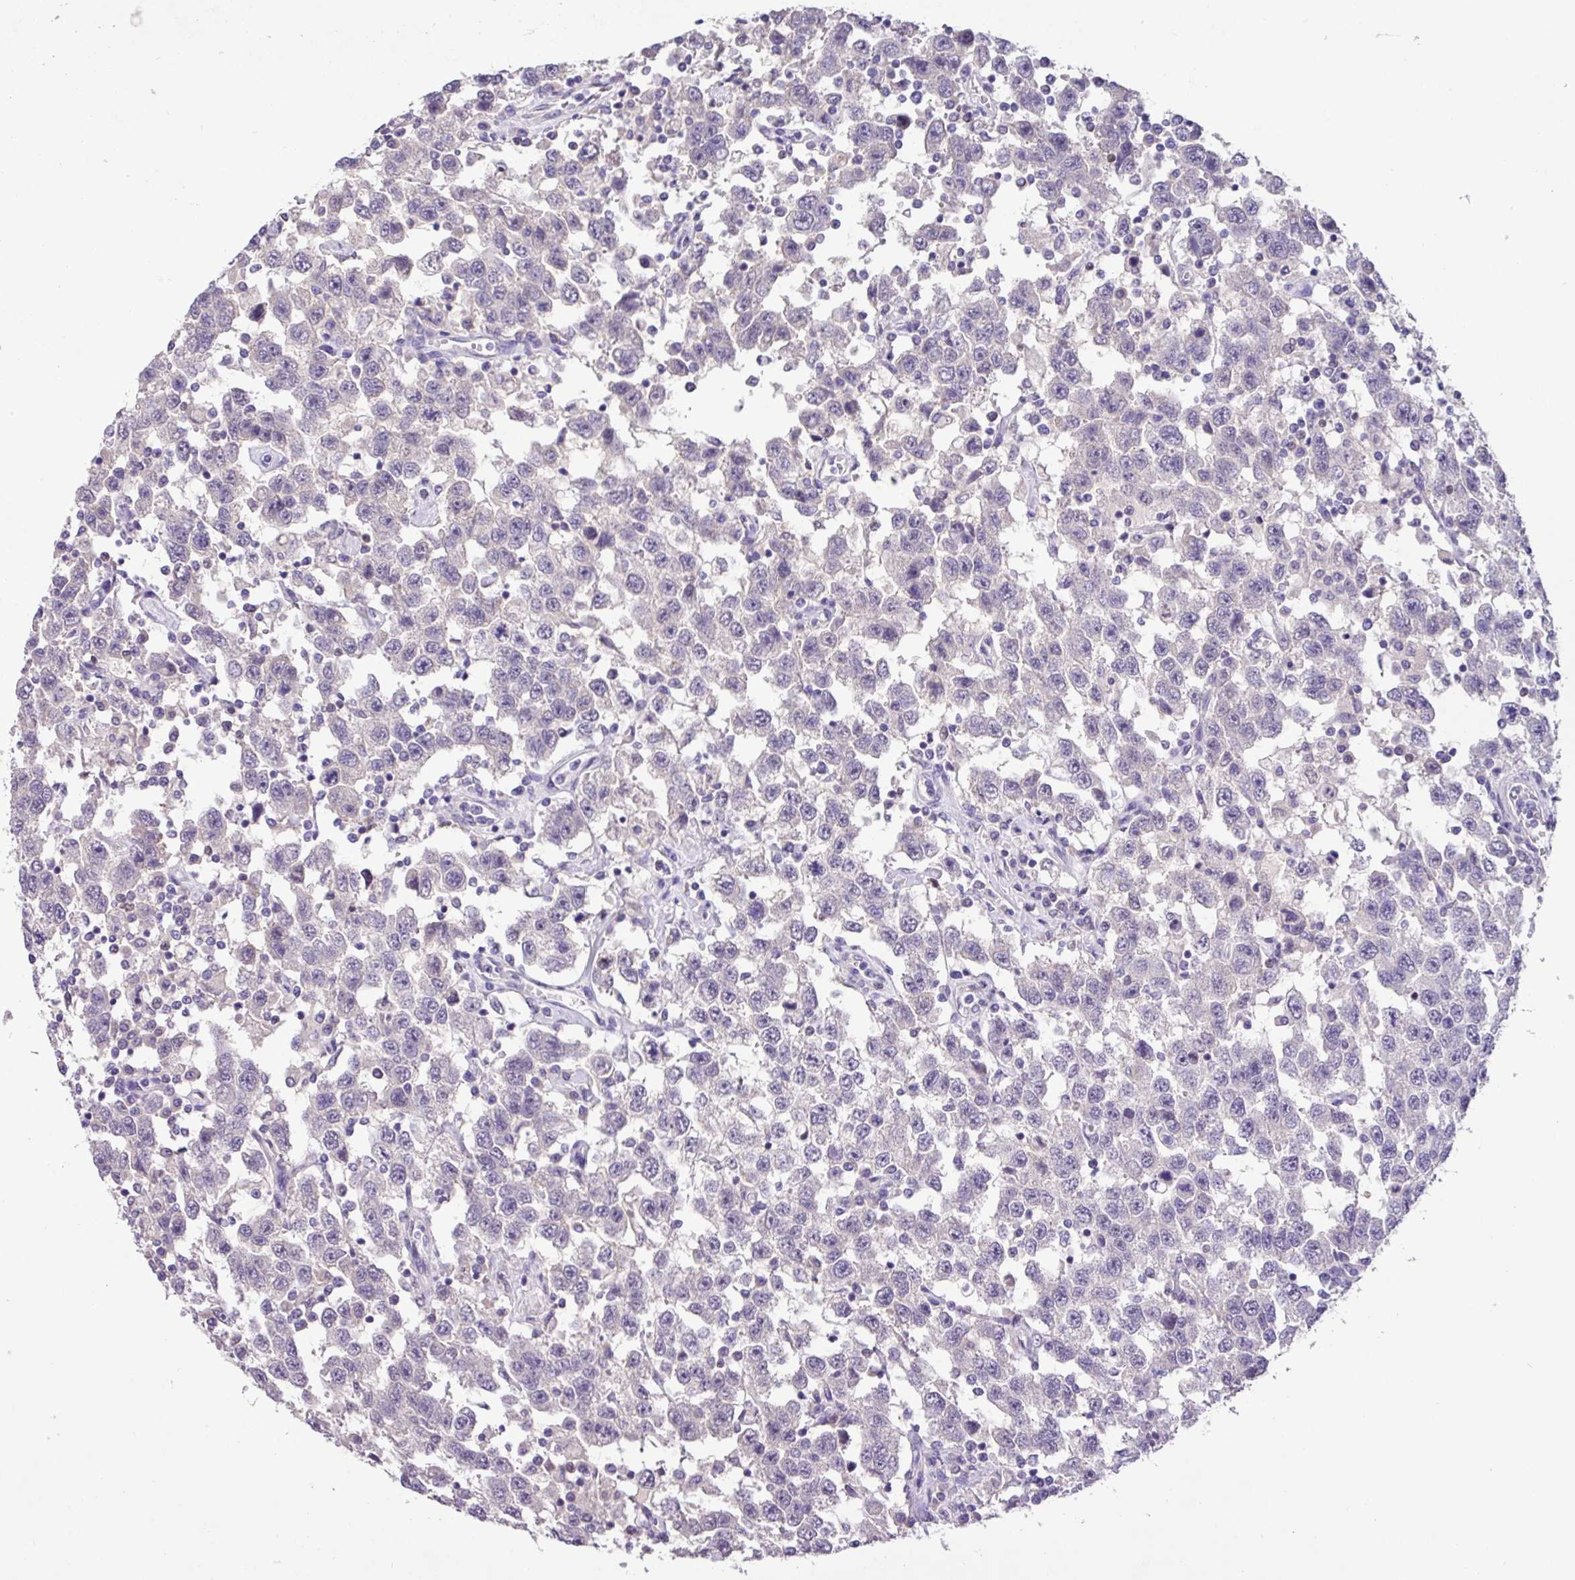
{"staining": {"intensity": "negative", "quantity": "none", "location": "none"}, "tissue": "testis cancer", "cell_type": "Tumor cells", "image_type": "cancer", "snomed": [{"axis": "morphology", "description": "Seminoma, NOS"}, {"axis": "topography", "description": "Testis"}], "caption": "Testis cancer was stained to show a protein in brown. There is no significant positivity in tumor cells.", "gene": "PAX8", "patient": {"sex": "male", "age": 41}}